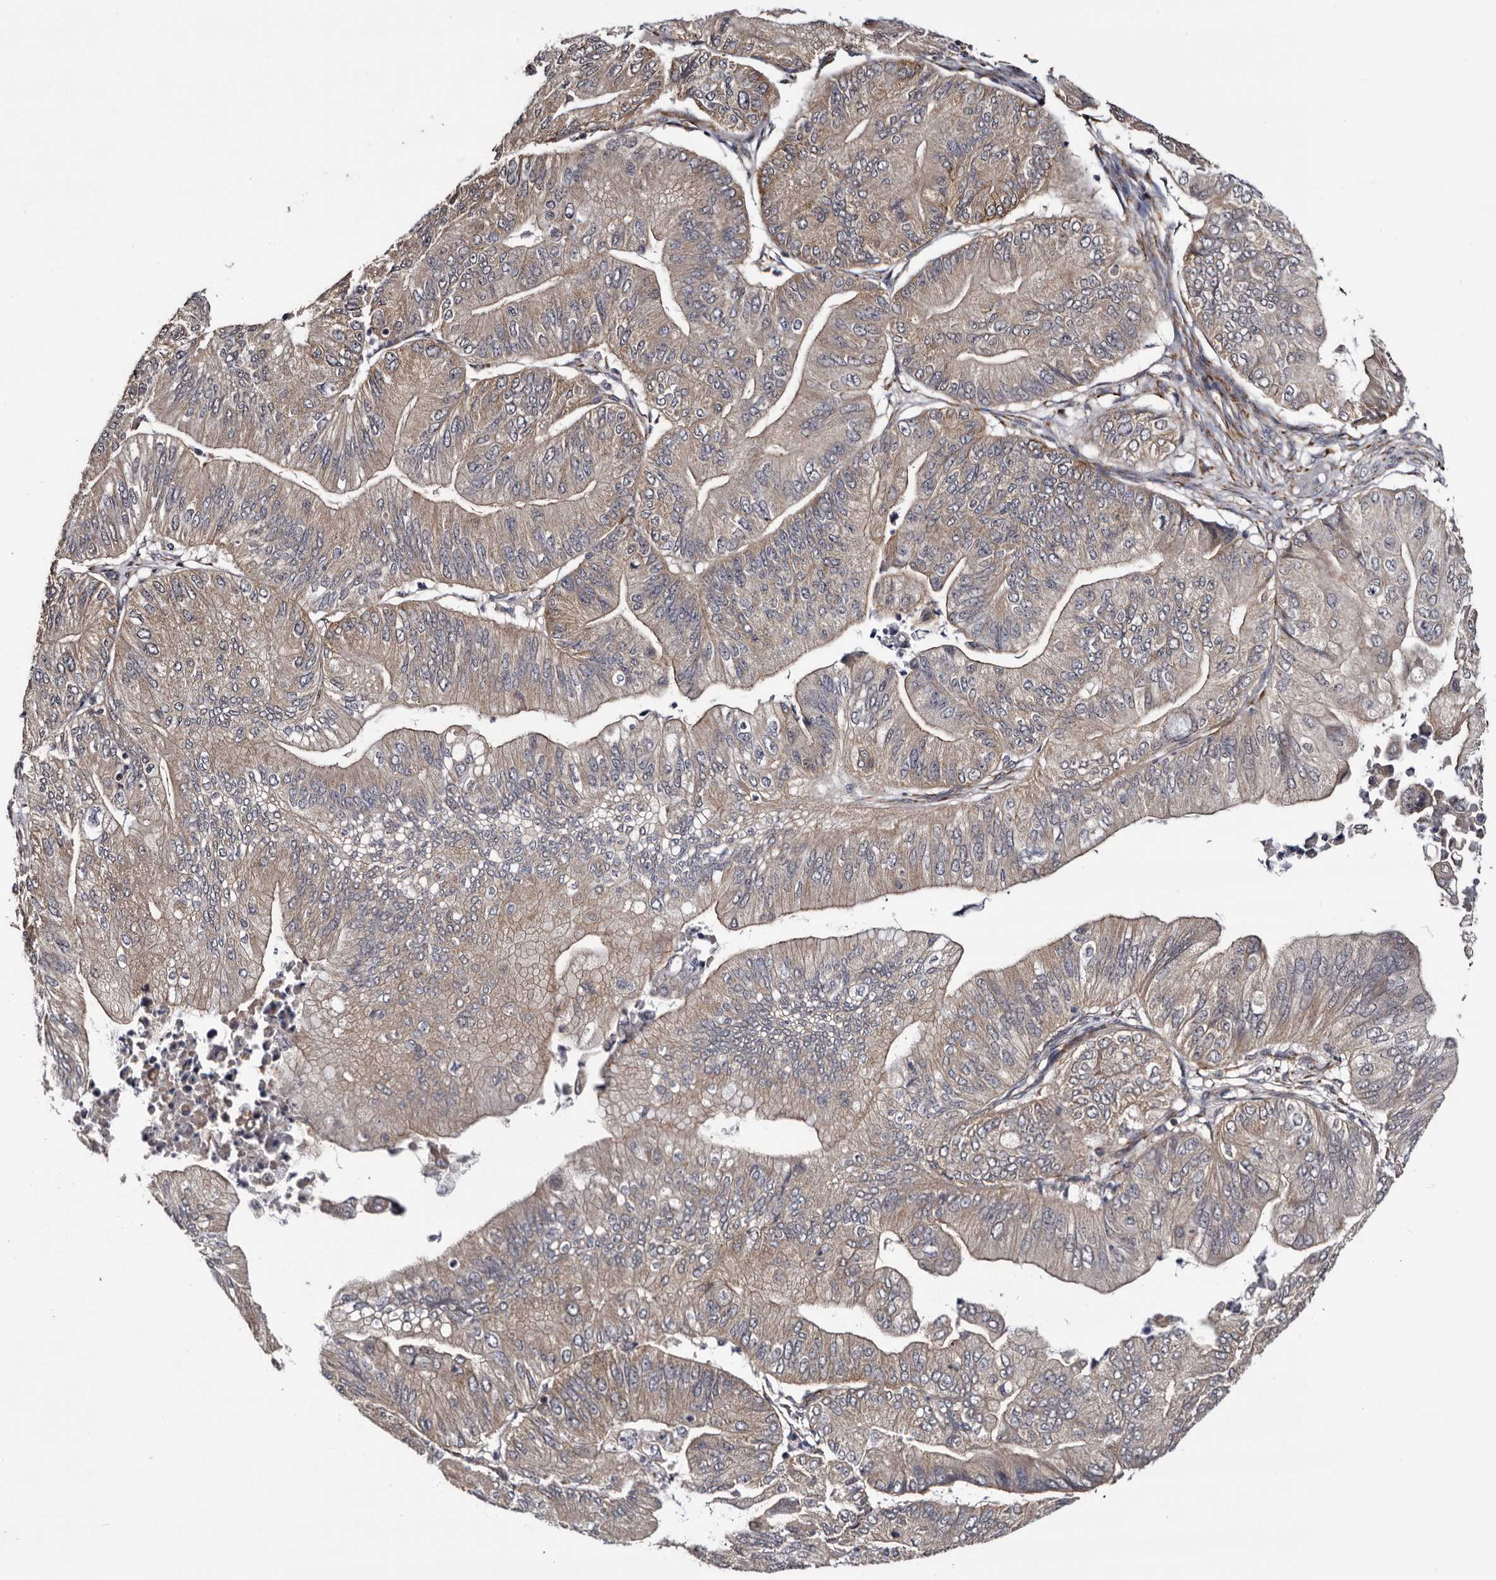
{"staining": {"intensity": "weak", "quantity": "25%-75%", "location": "cytoplasmic/membranous"}, "tissue": "ovarian cancer", "cell_type": "Tumor cells", "image_type": "cancer", "snomed": [{"axis": "morphology", "description": "Cystadenocarcinoma, mucinous, NOS"}, {"axis": "topography", "description": "Ovary"}], "caption": "Human ovarian mucinous cystadenocarcinoma stained with a brown dye demonstrates weak cytoplasmic/membranous positive expression in approximately 25%-75% of tumor cells.", "gene": "ARMCX2", "patient": {"sex": "female", "age": 61}}